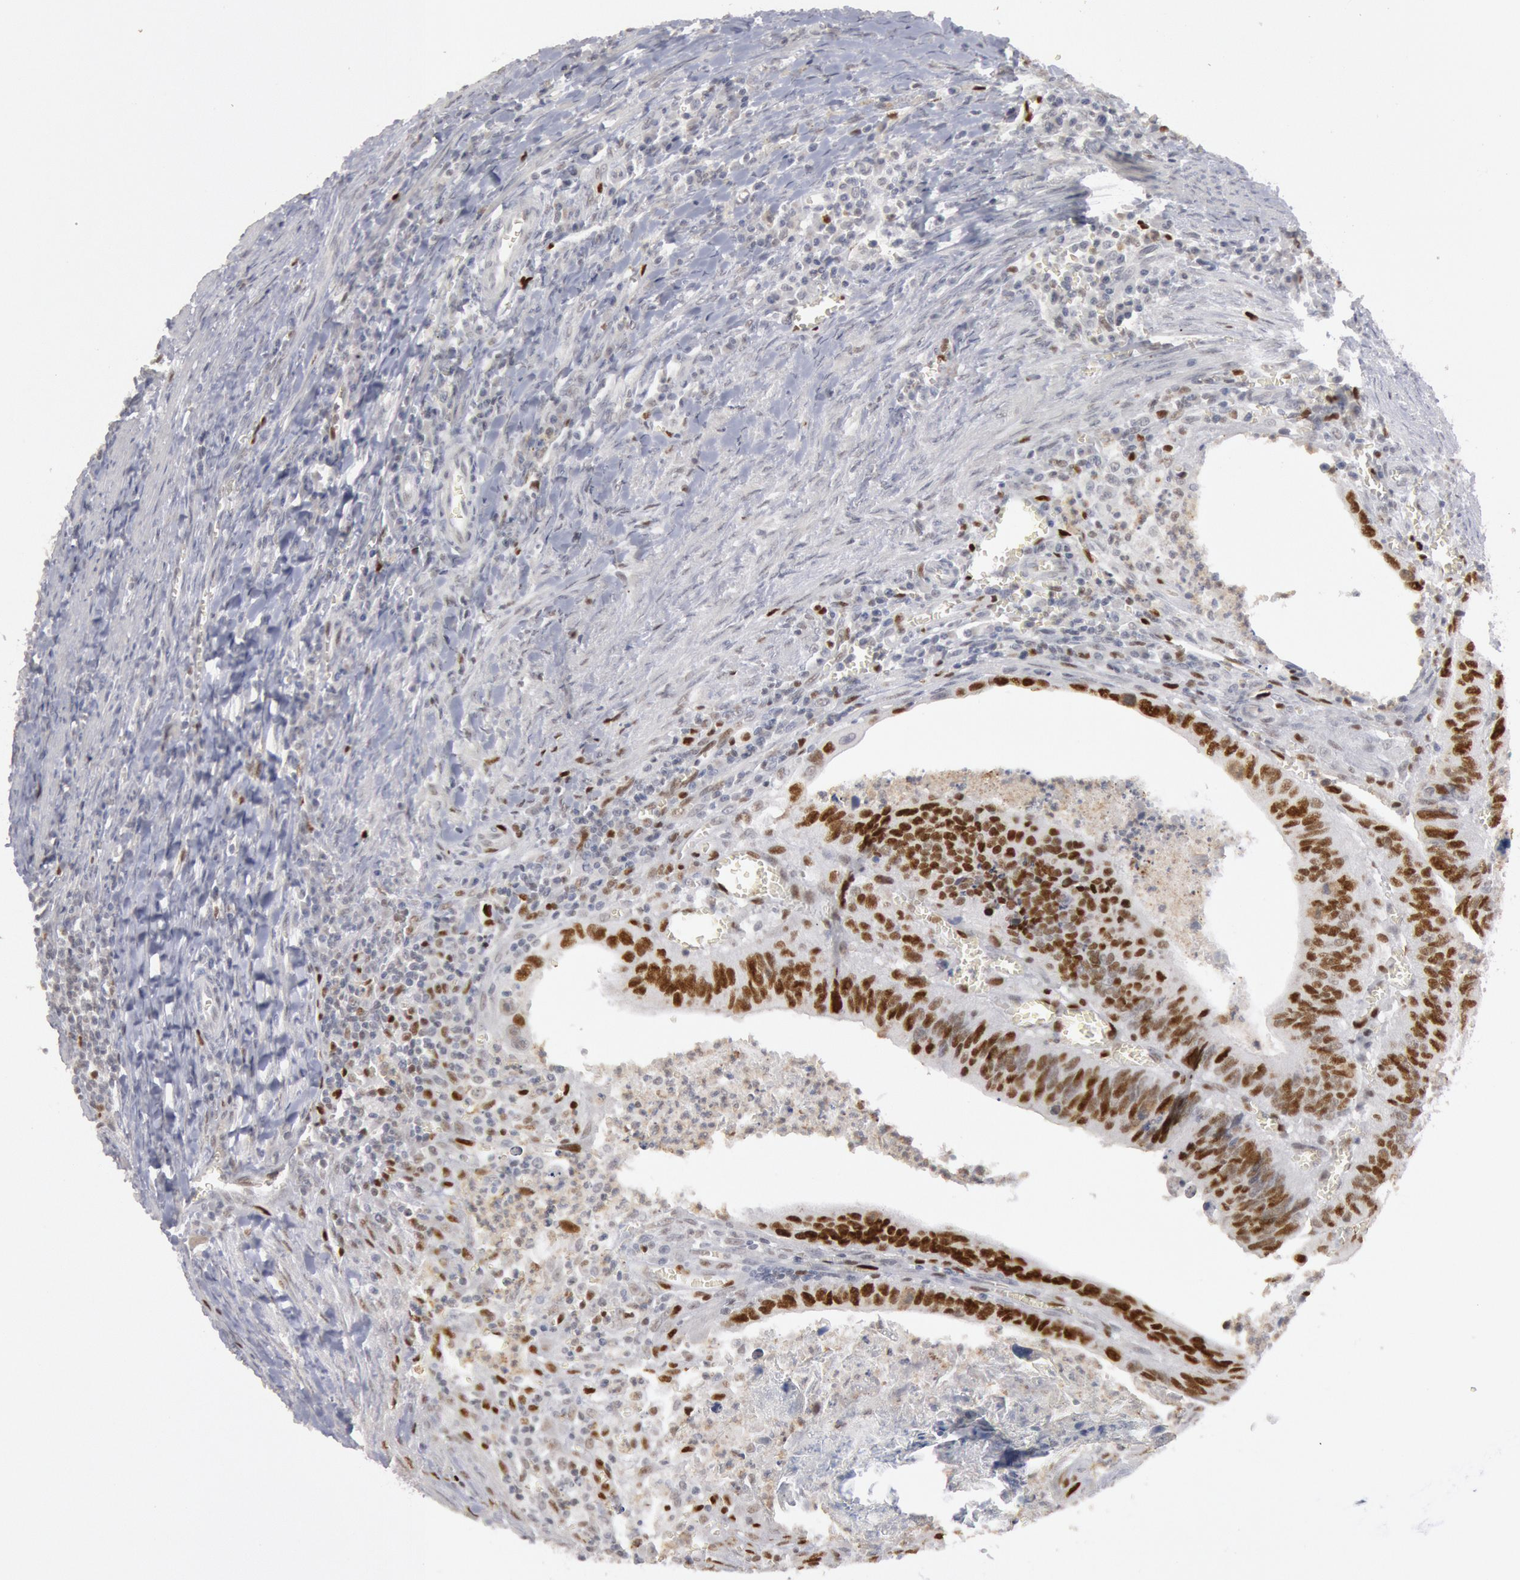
{"staining": {"intensity": "moderate", "quantity": "25%-75%", "location": "nuclear"}, "tissue": "colorectal cancer", "cell_type": "Tumor cells", "image_type": "cancer", "snomed": [{"axis": "morphology", "description": "Adenocarcinoma, NOS"}, {"axis": "topography", "description": "Colon"}], "caption": "A histopathology image showing moderate nuclear expression in approximately 25%-75% of tumor cells in colorectal cancer (adenocarcinoma), as visualized by brown immunohistochemical staining.", "gene": "WDHD1", "patient": {"sex": "male", "age": 72}}